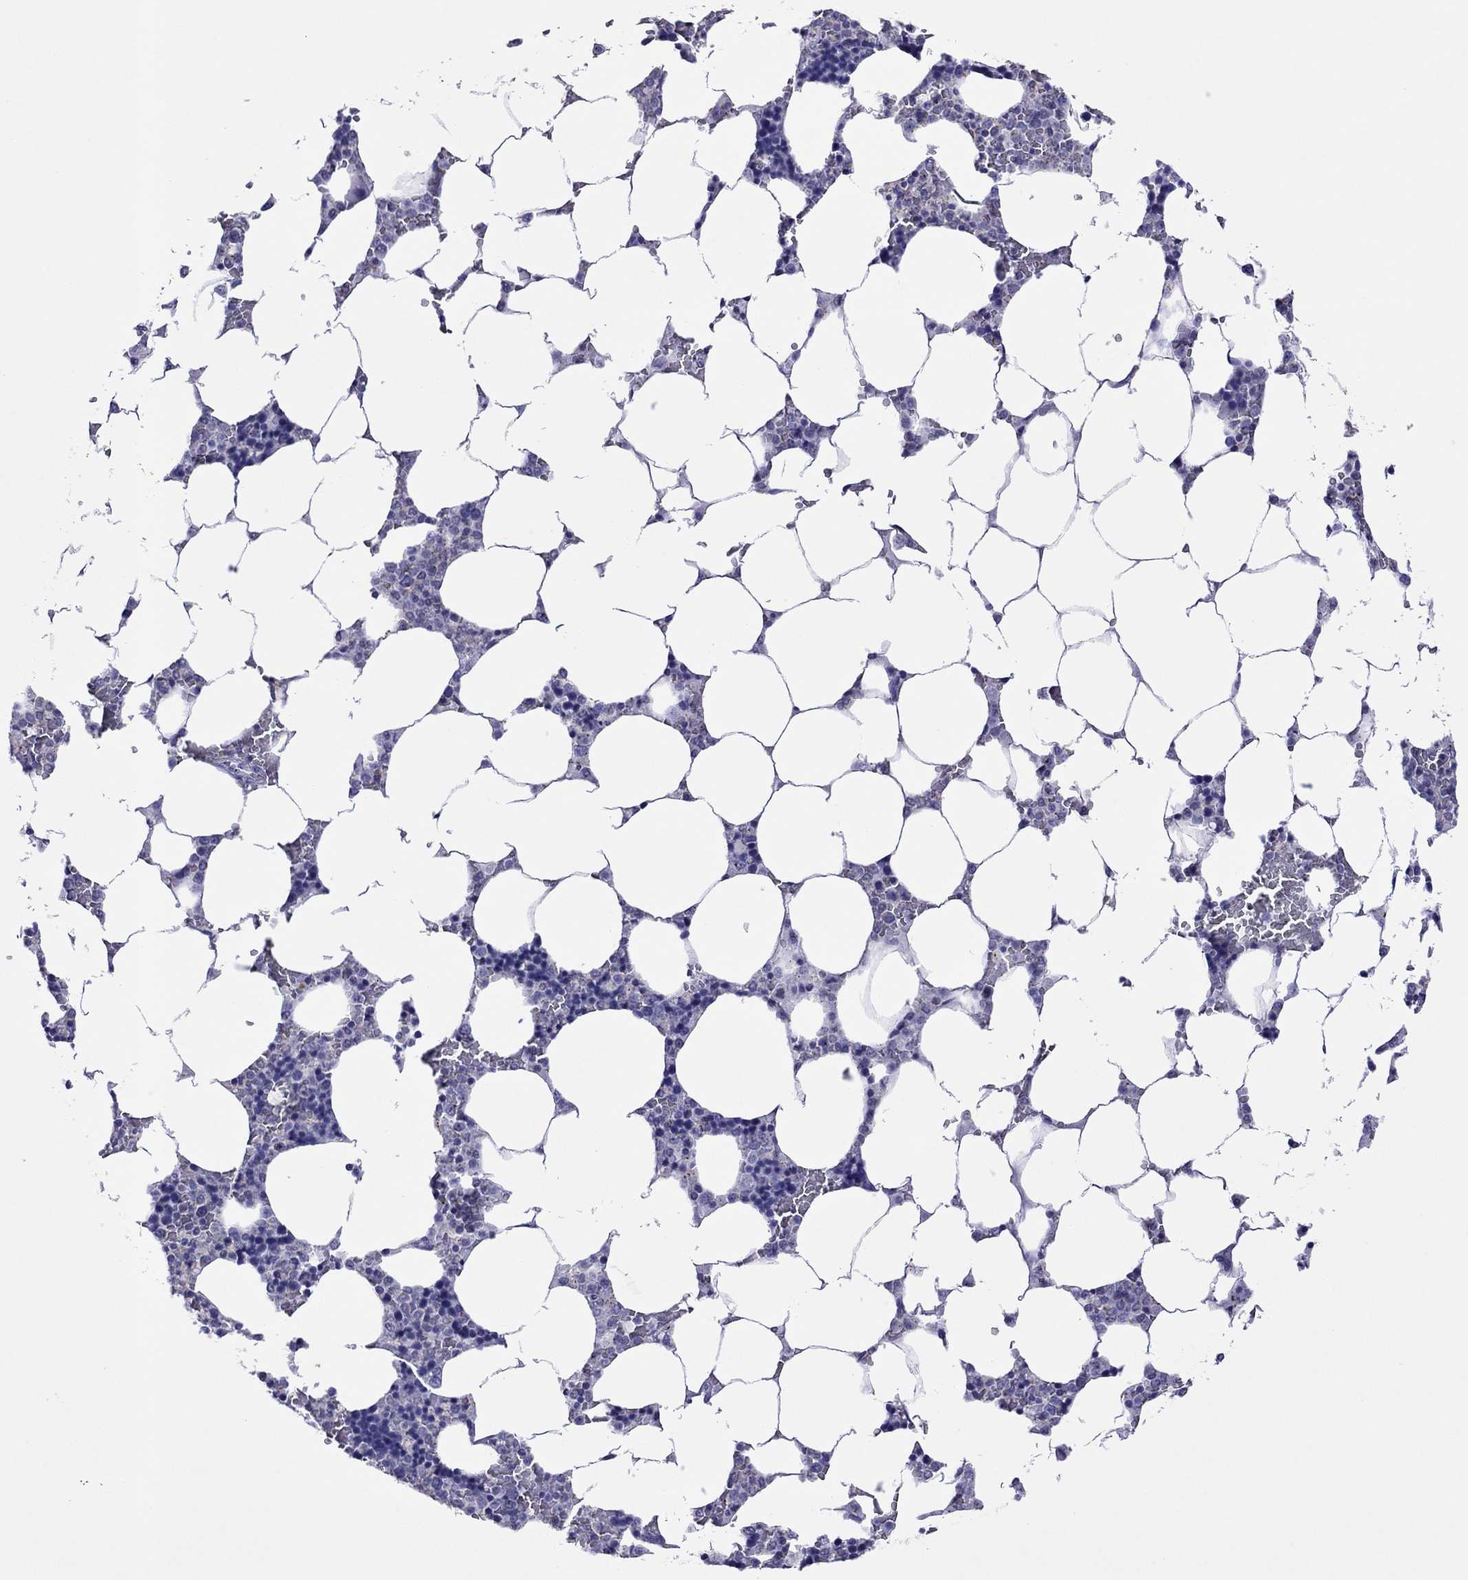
{"staining": {"intensity": "negative", "quantity": "none", "location": "none"}, "tissue": "bone marrow", "cell_type": "Hematopoietic cells", "image_type": "normal", "snomed": [{"axis": "morphology", "description": "Normal tissue, NOS"}, {"axis": "topography", "description": "Bone marrow"}], "caption": "Immunohistochemistry (IHC) image of normal human bone marrow stained for a protein (brown), which reveals no positivity in hematopoietic cells.", "gene": "MPZ", "patient": {"sex": "male", "age": 63}}